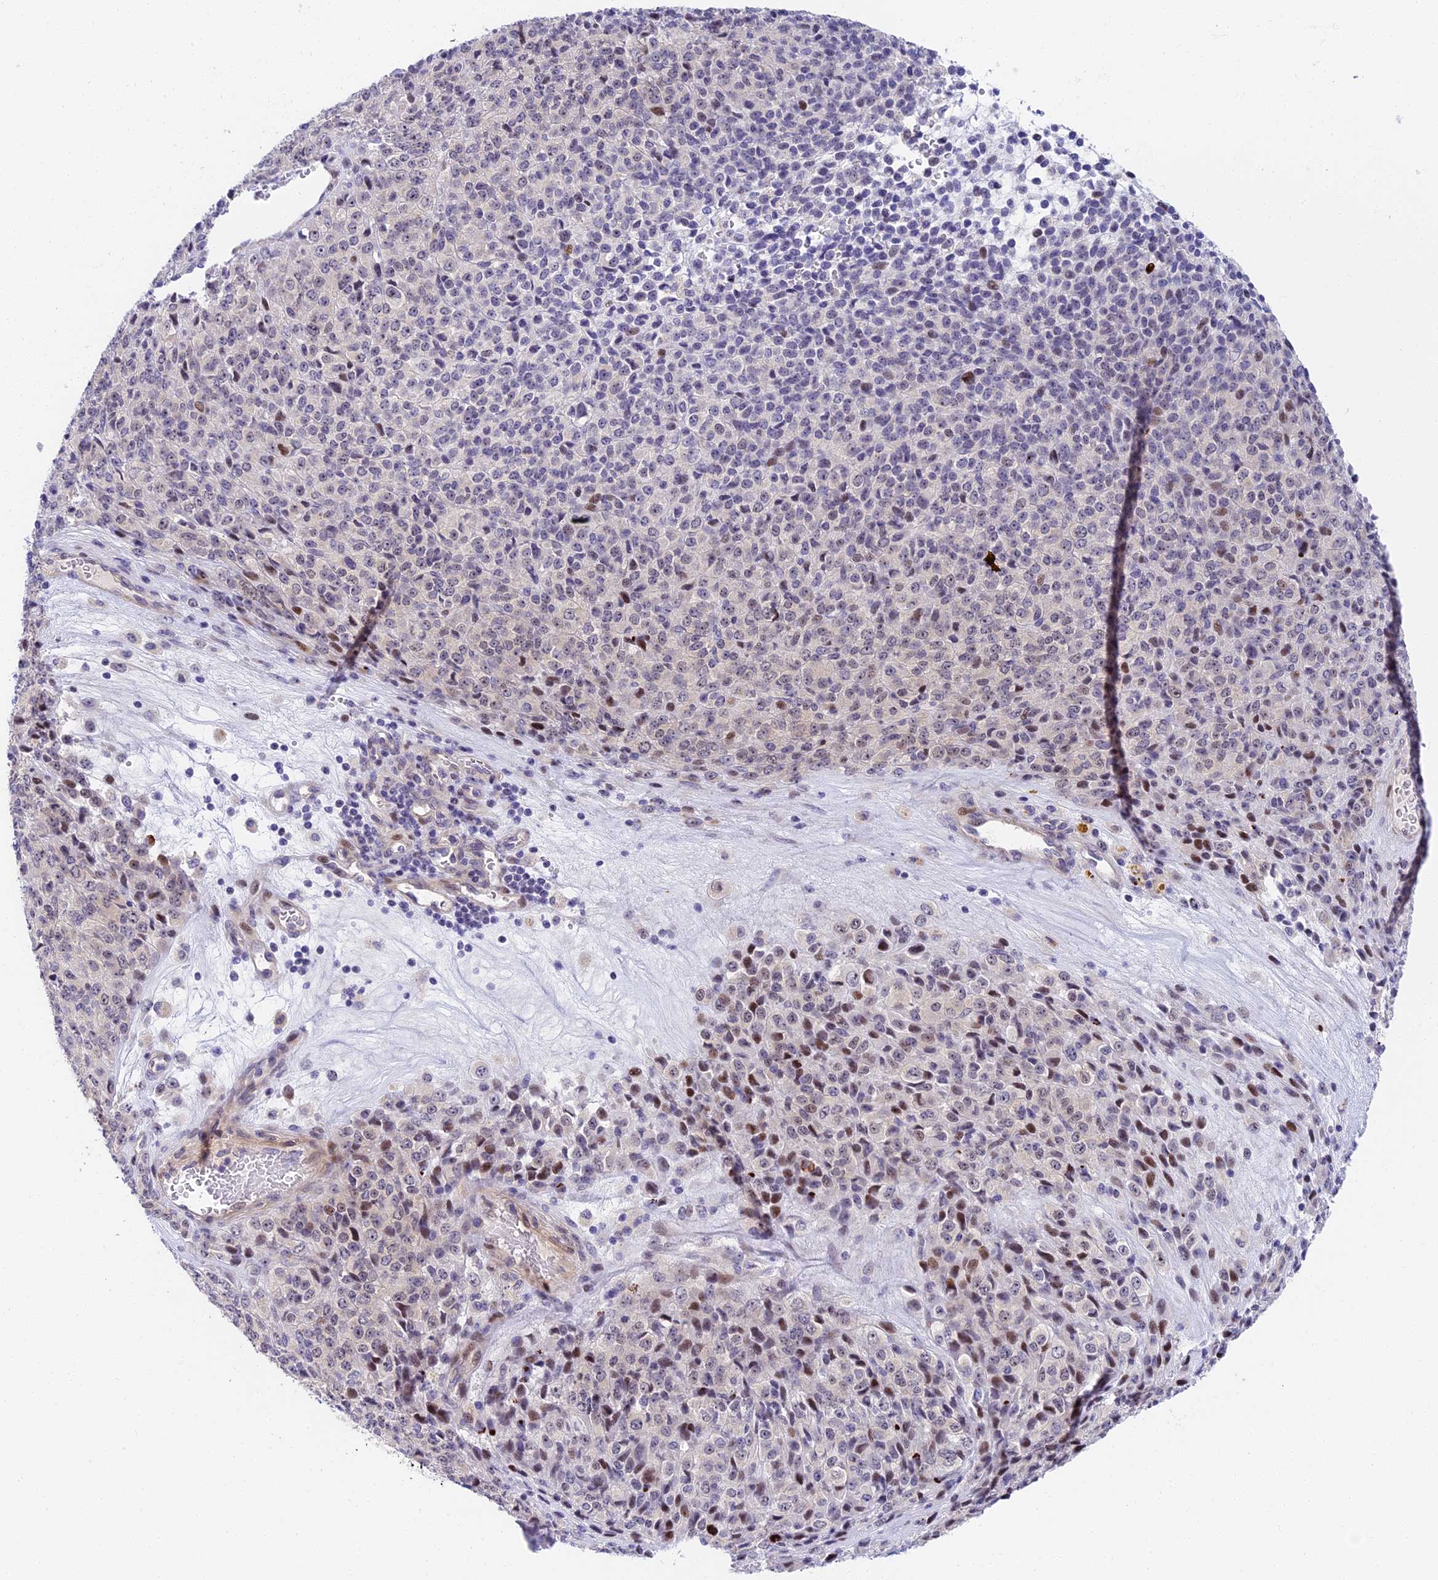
{"staining": {"intensity": "moderate", "quantity": "<25%", "location": "nuclear"}, "tissue": "melanoma", "cell_type": "Tumor cells", "image_type": "cancer", "snomed": [{"axis": "morphology", "description": "Malignant melanoma, Metastatic site"}, {"axis": "topography", "description": "Brain"}], "caption": "Brown immunohistochemical staining in malignant melanoma (metastatic site) displays moderate nuclear positivity in approximately <25% of tumor cells.", "gene": "MIDN", "patient": {"sex": "female", "age": 56}}